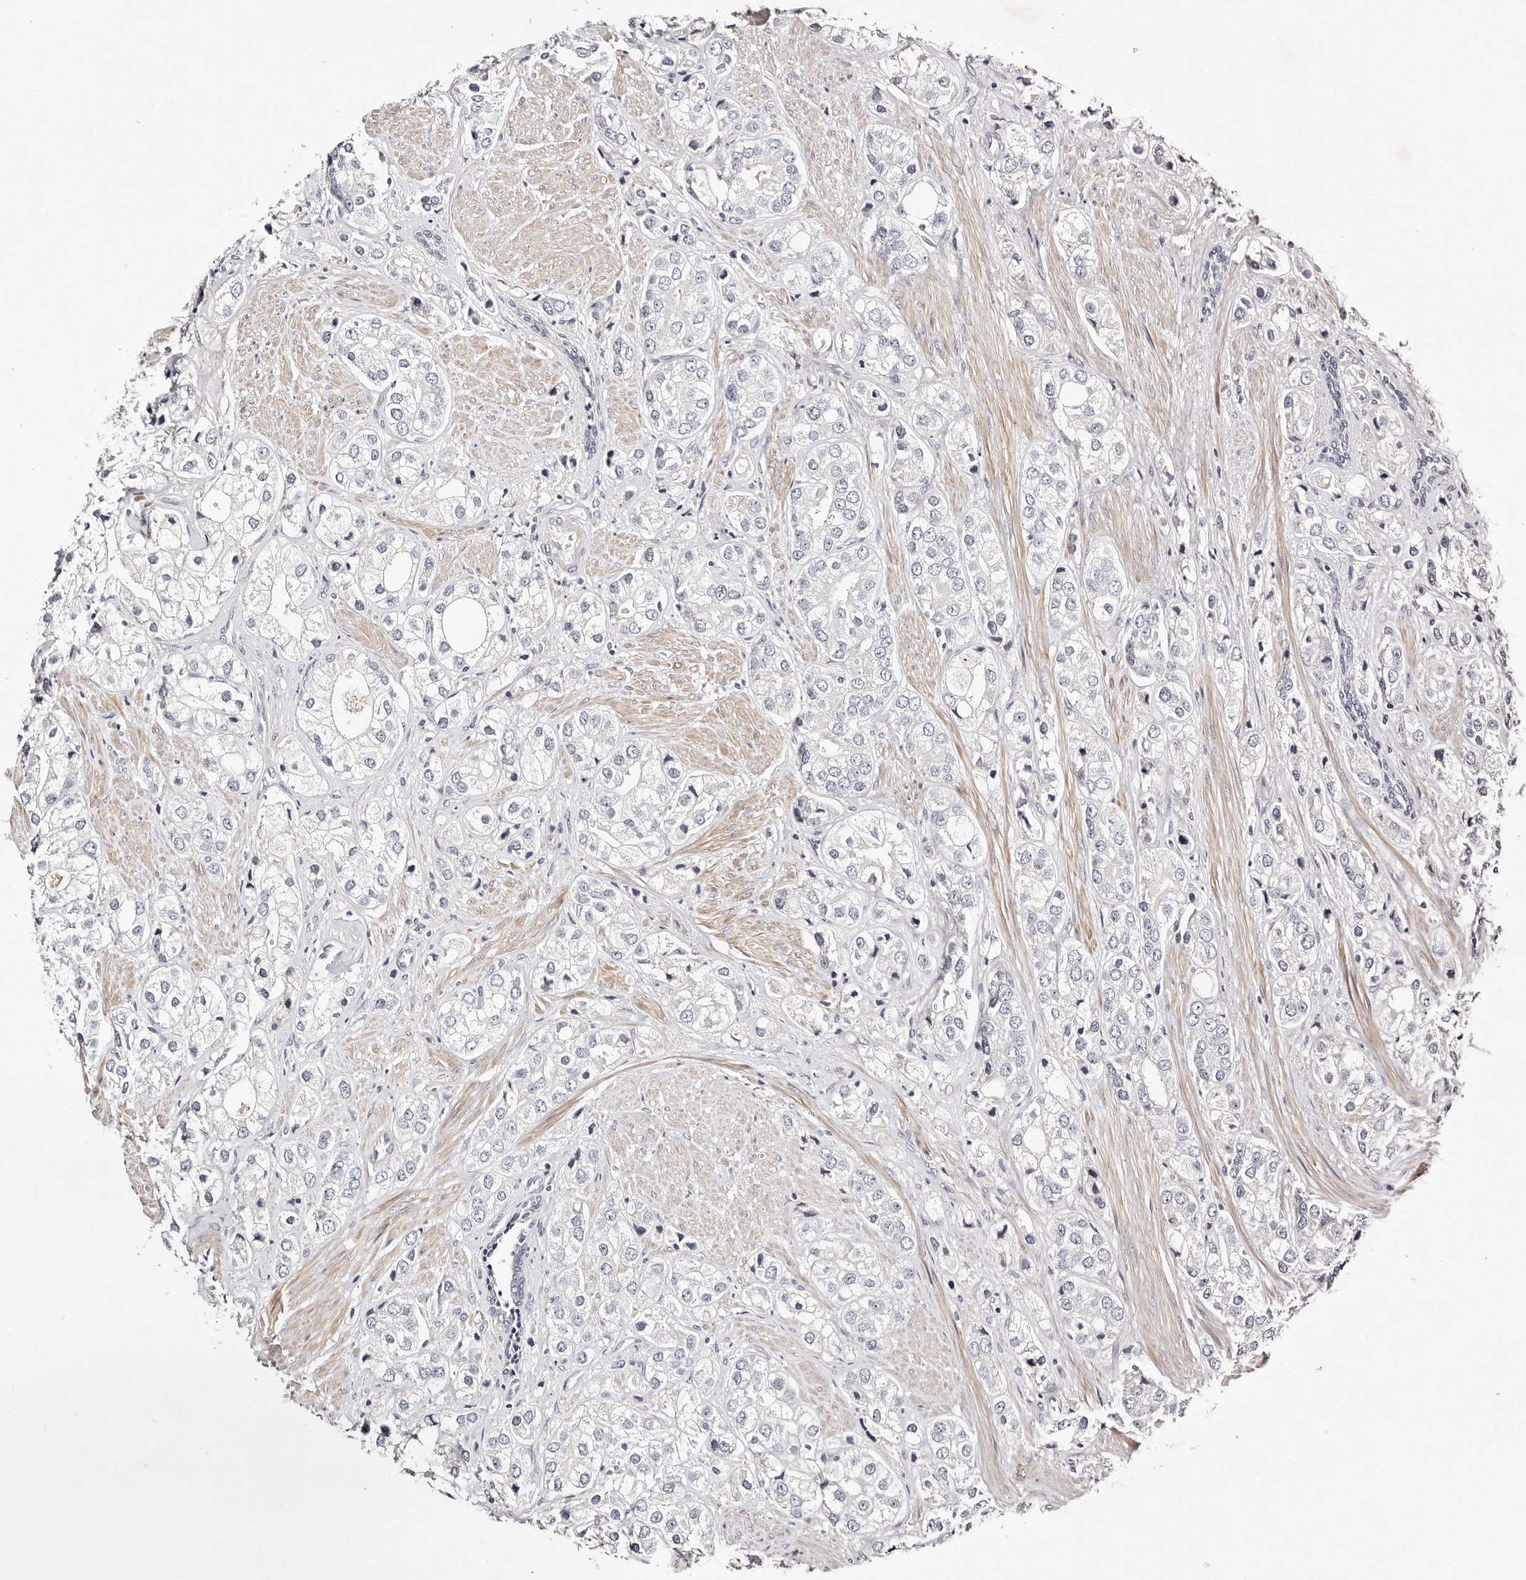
{"staining": {"intensity": "negative", "quantity": "none", "location": "none"}, "tissue": "prostate cancer", "cell_type": "Tumor cells", "image_type": "cancer", "snomed": [{"axis": "morphology", "description": "Adenocarcinoma, High grade"}, {"axis": "topography", "description": "Prostate"}], "caption": "Immunohistochemistry (IHC) micrograph of neoplastic tissue: prostate high-grade adenocarcinoma stained with DAB (3,3'-diaminobenzidine) displays no significant protein positivity in tumor cells. Nuclei are stained in blue.", "gene": "MRPS33", "patient": {"sex": "male", "age": 50}}